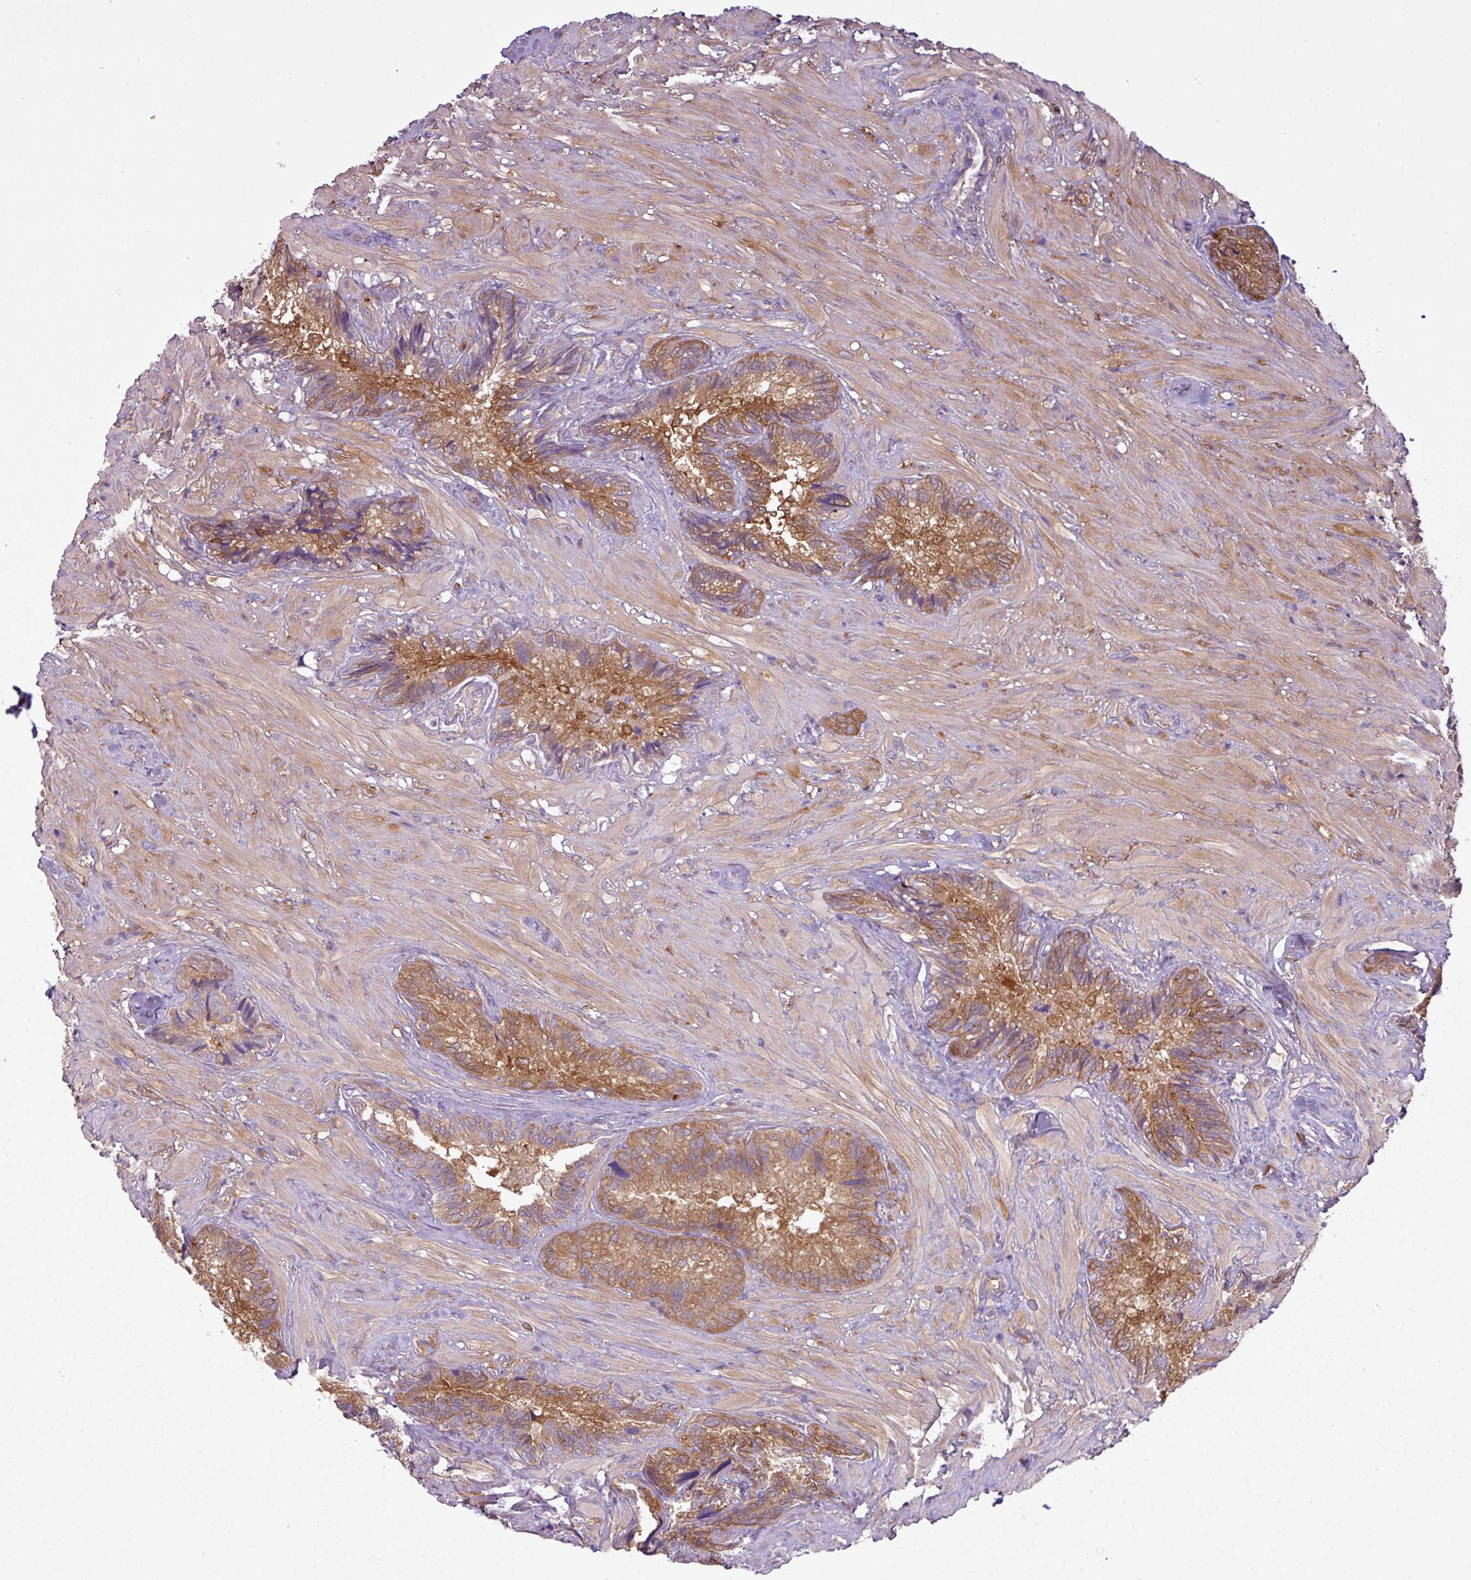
{"staining": {"intensity": "strong", "quantity": ">75%", "location": "cytoplasmic/membranous"}, "tissue": "seminal vesicle", "cell_type": "Glandular cells", "image_type": "normal", "snomed": [{"axis": "morphology", "description": "Normal tissue, NOS"}, {"axis": "topography", "description": "Seminal veicle"}], "caption": "The photomicrograph shows immunohistochemical staining of normal seminal vesicle. There is strong cytoplasmic/membranous positivity is identified in about >75% of glandular cells.", "gene": "CAMK2A", "patient": {"sex": "male", "age": 62}}